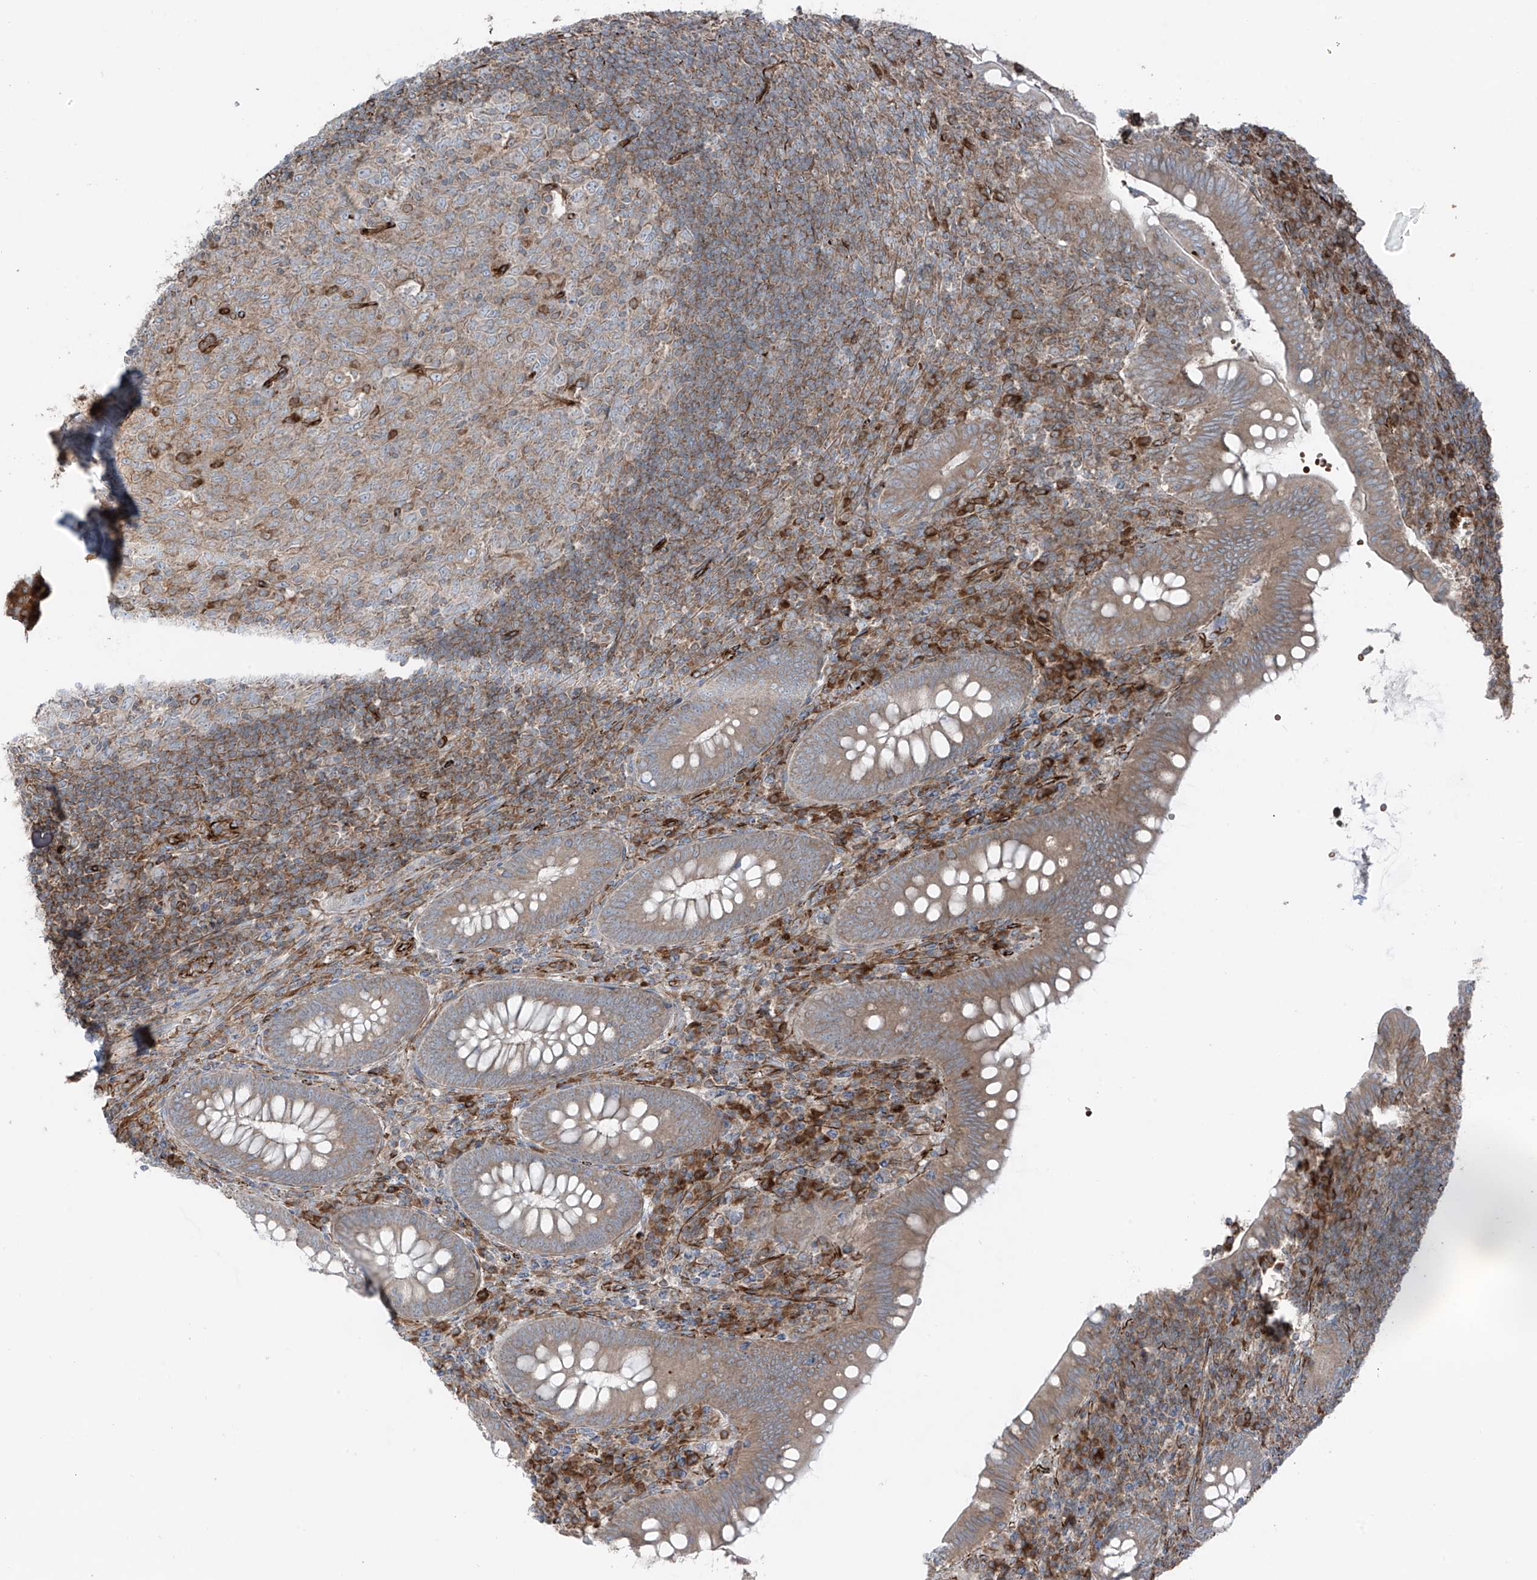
{"staining": {"intensity": "moderate", "quantity": ">75%", "location": "cytoplasmic/membranous"}, "tissue": "appendix", "cell_type": "Glandular cells", "image_type": "normal", "snomed": [{"axis": "morphology", "description": "Normal tissue, NOS"}, {"axis": "topography", "description": "Appendix"}], "caption": "This photomicrograph shows normal appendix stained with immunohistochemistry to label a protein in brown. The cytoplasmic/membranous of glandular cells show moderate positivity for the protein. Nuclei are counter-stained blue.", "gene": "ERLEC1", "patient": {"sex": "male", "age": 14}}